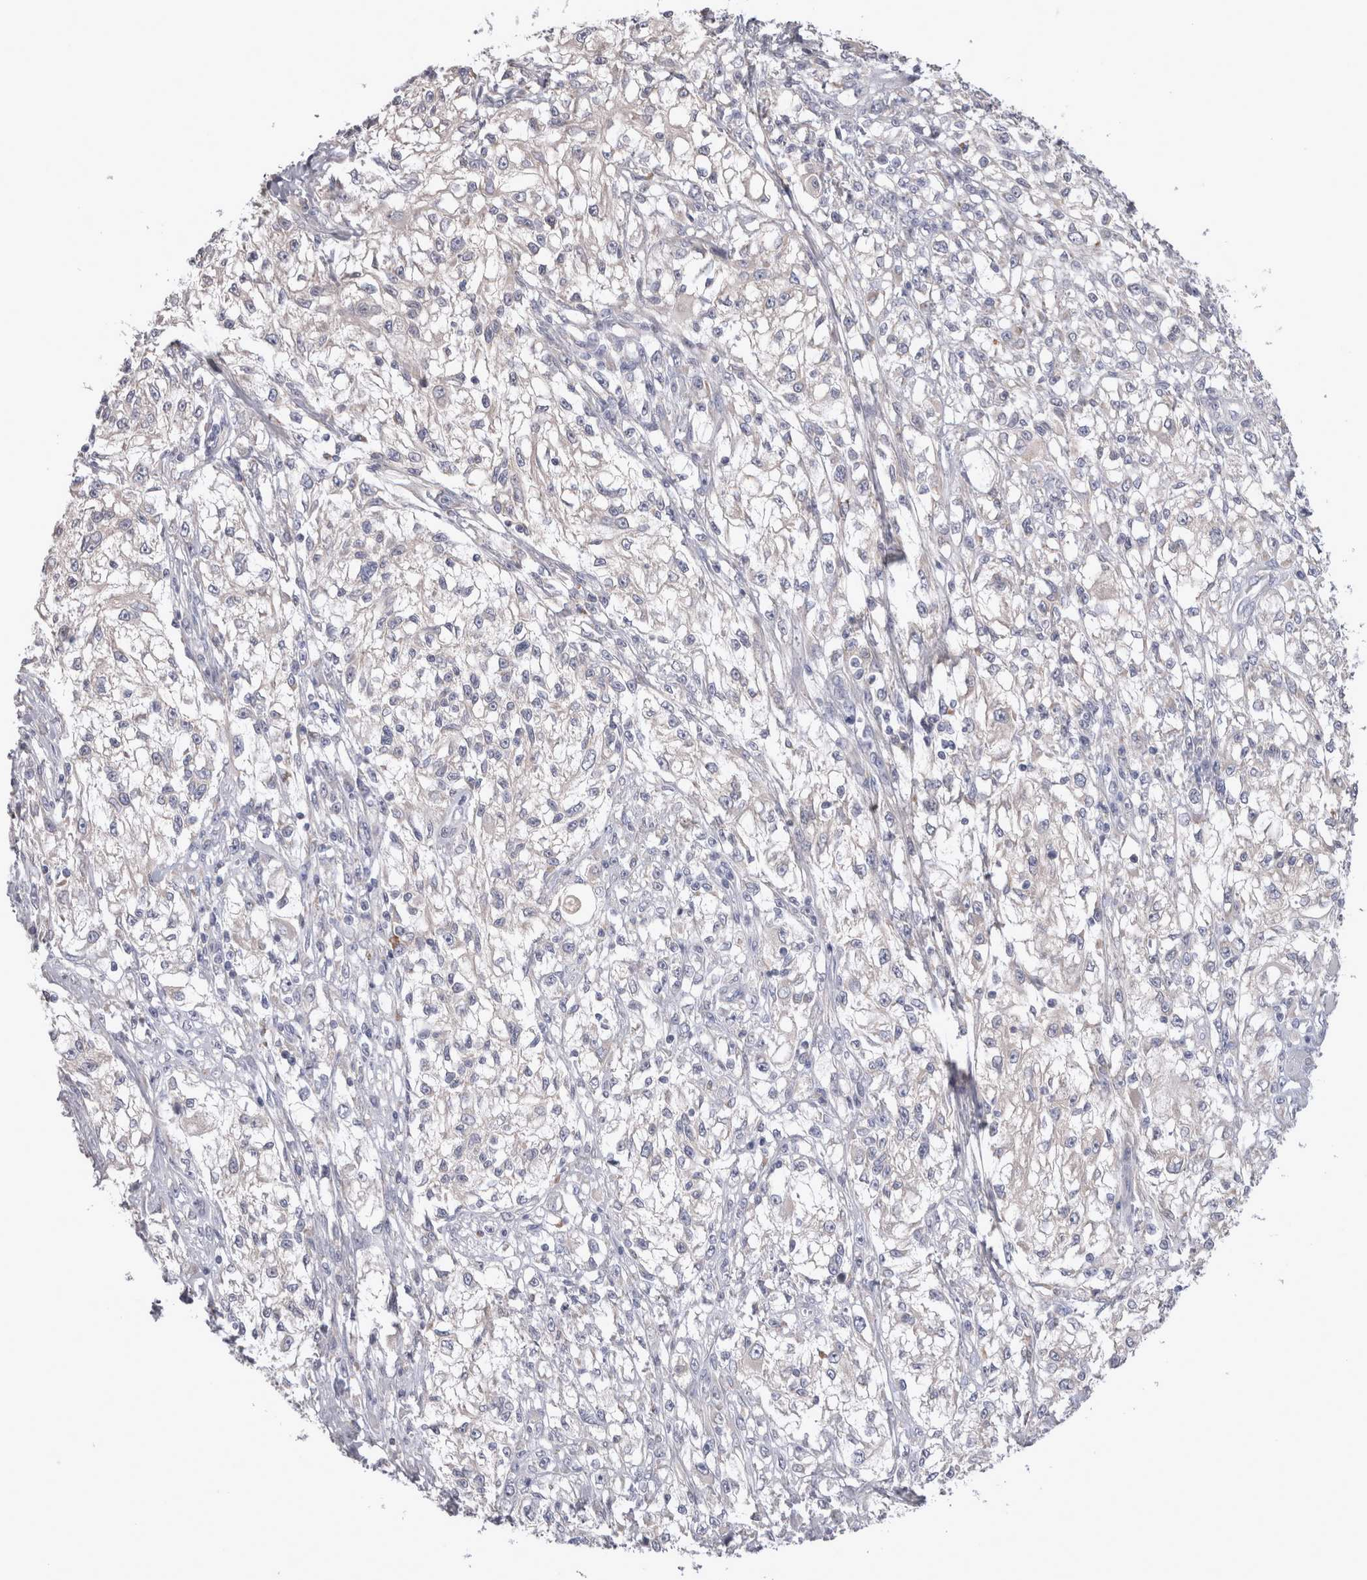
{"staining": {"intensity": "negative", "quantity": "none", "location": "none"}, "tissue": "melanoma", "cell_type": "Tumor cells", "image_type": "cancer", "snomed": [{"axis": "morphology", "description": "Malignant melanoma, NOS"}, {"axis": "topography", "description": "Skin of head"}], "caption": "There is no significant expression in tumor cells of melanoma.", "gene": "LRRC40", "patient": {"sex": "male", "age": 83}}